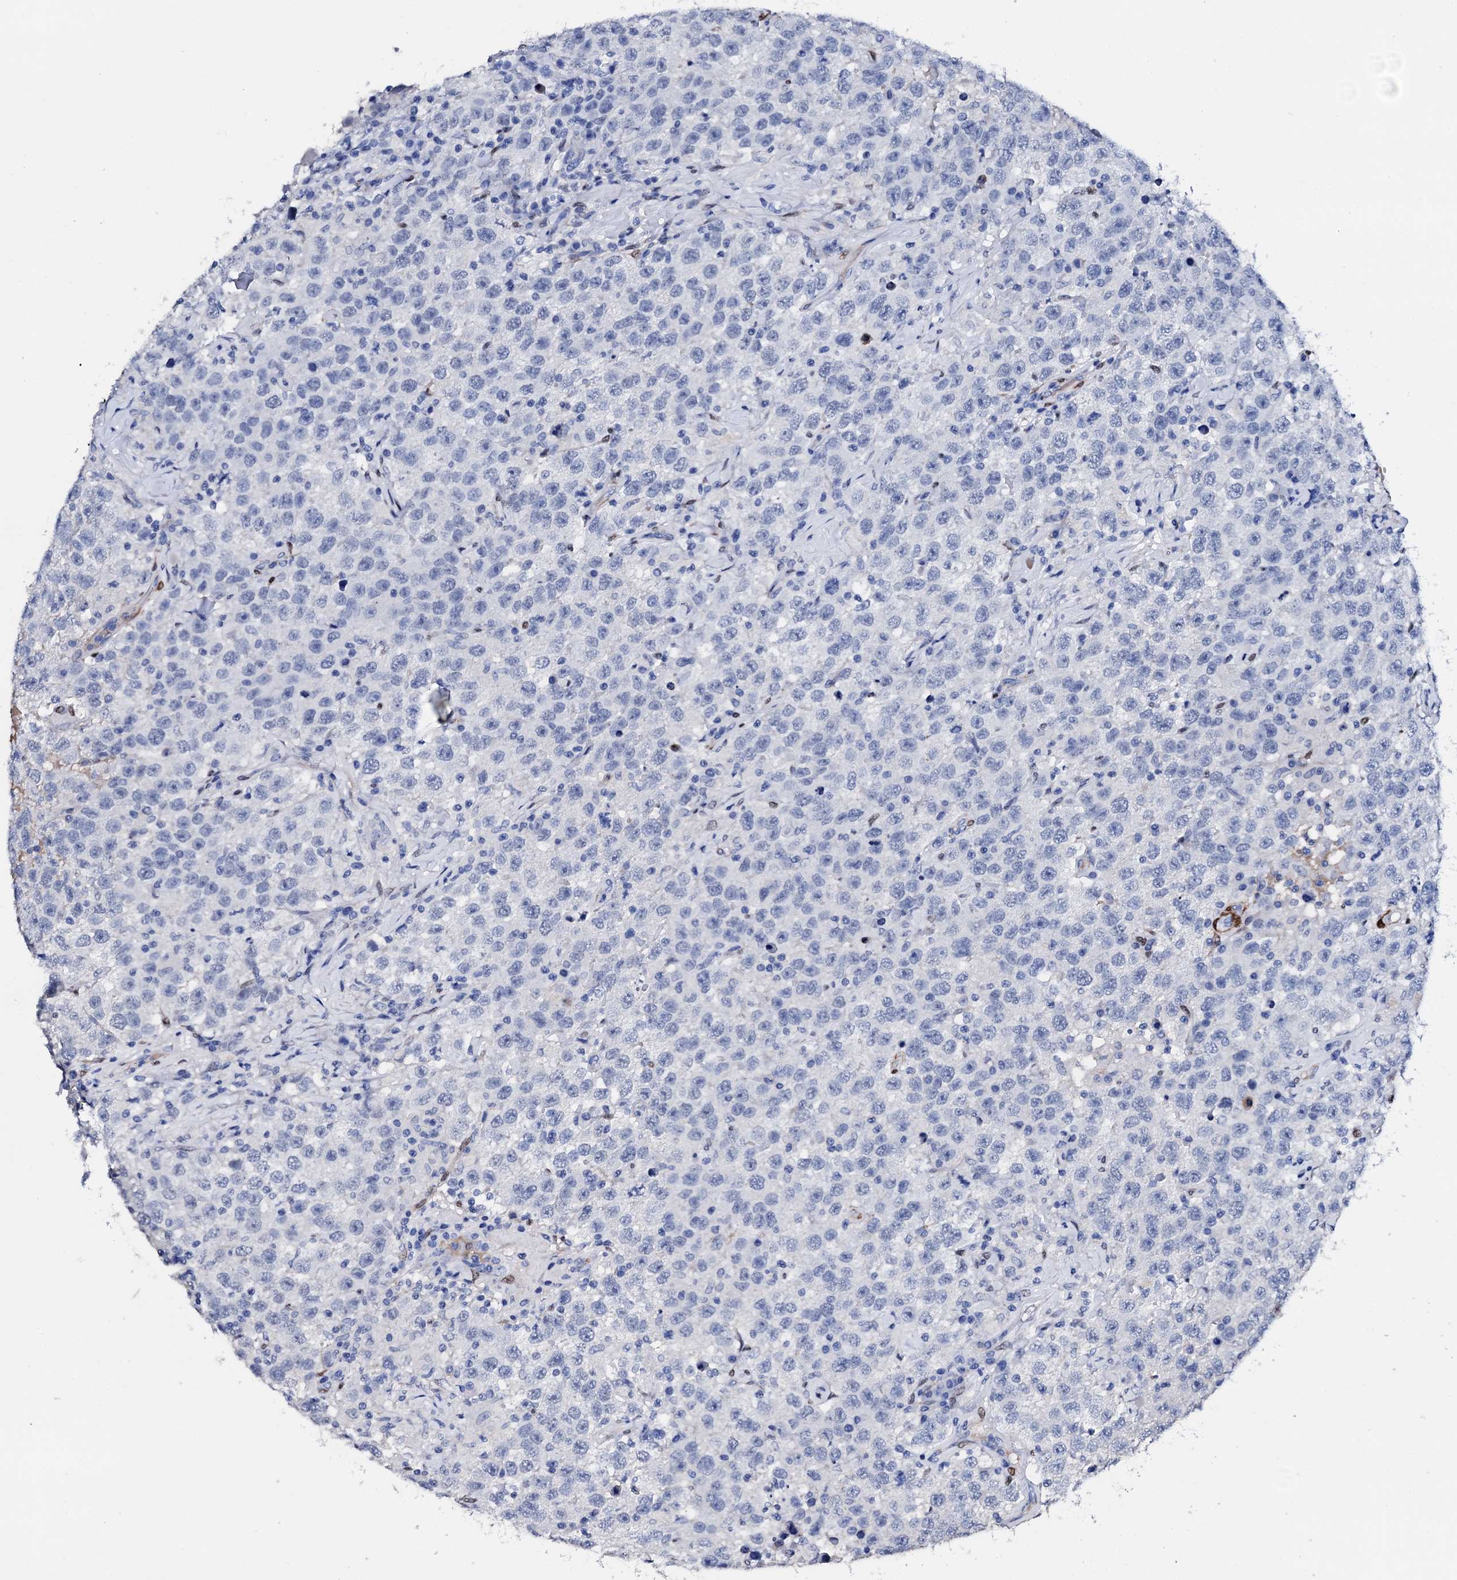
{"staining": {"intensity": "negative", "quantity": "none", "location": "none"}, "tissue": "testis cancer", "cell_type": "Tumor cells", "image_type": "cancer", "snomed": [{"axis": "morphology", "description": "Seminoma, NOS"}, {"axis": "topography", "description": "Testis"}], "caption": "A high-resolution photomicrograph shows IHC staining of testis seminoma, which exhibits no significant positivity in tumor cells.", "gene": "NRIP2", "patient": {"sex": "male", "age": 41}}